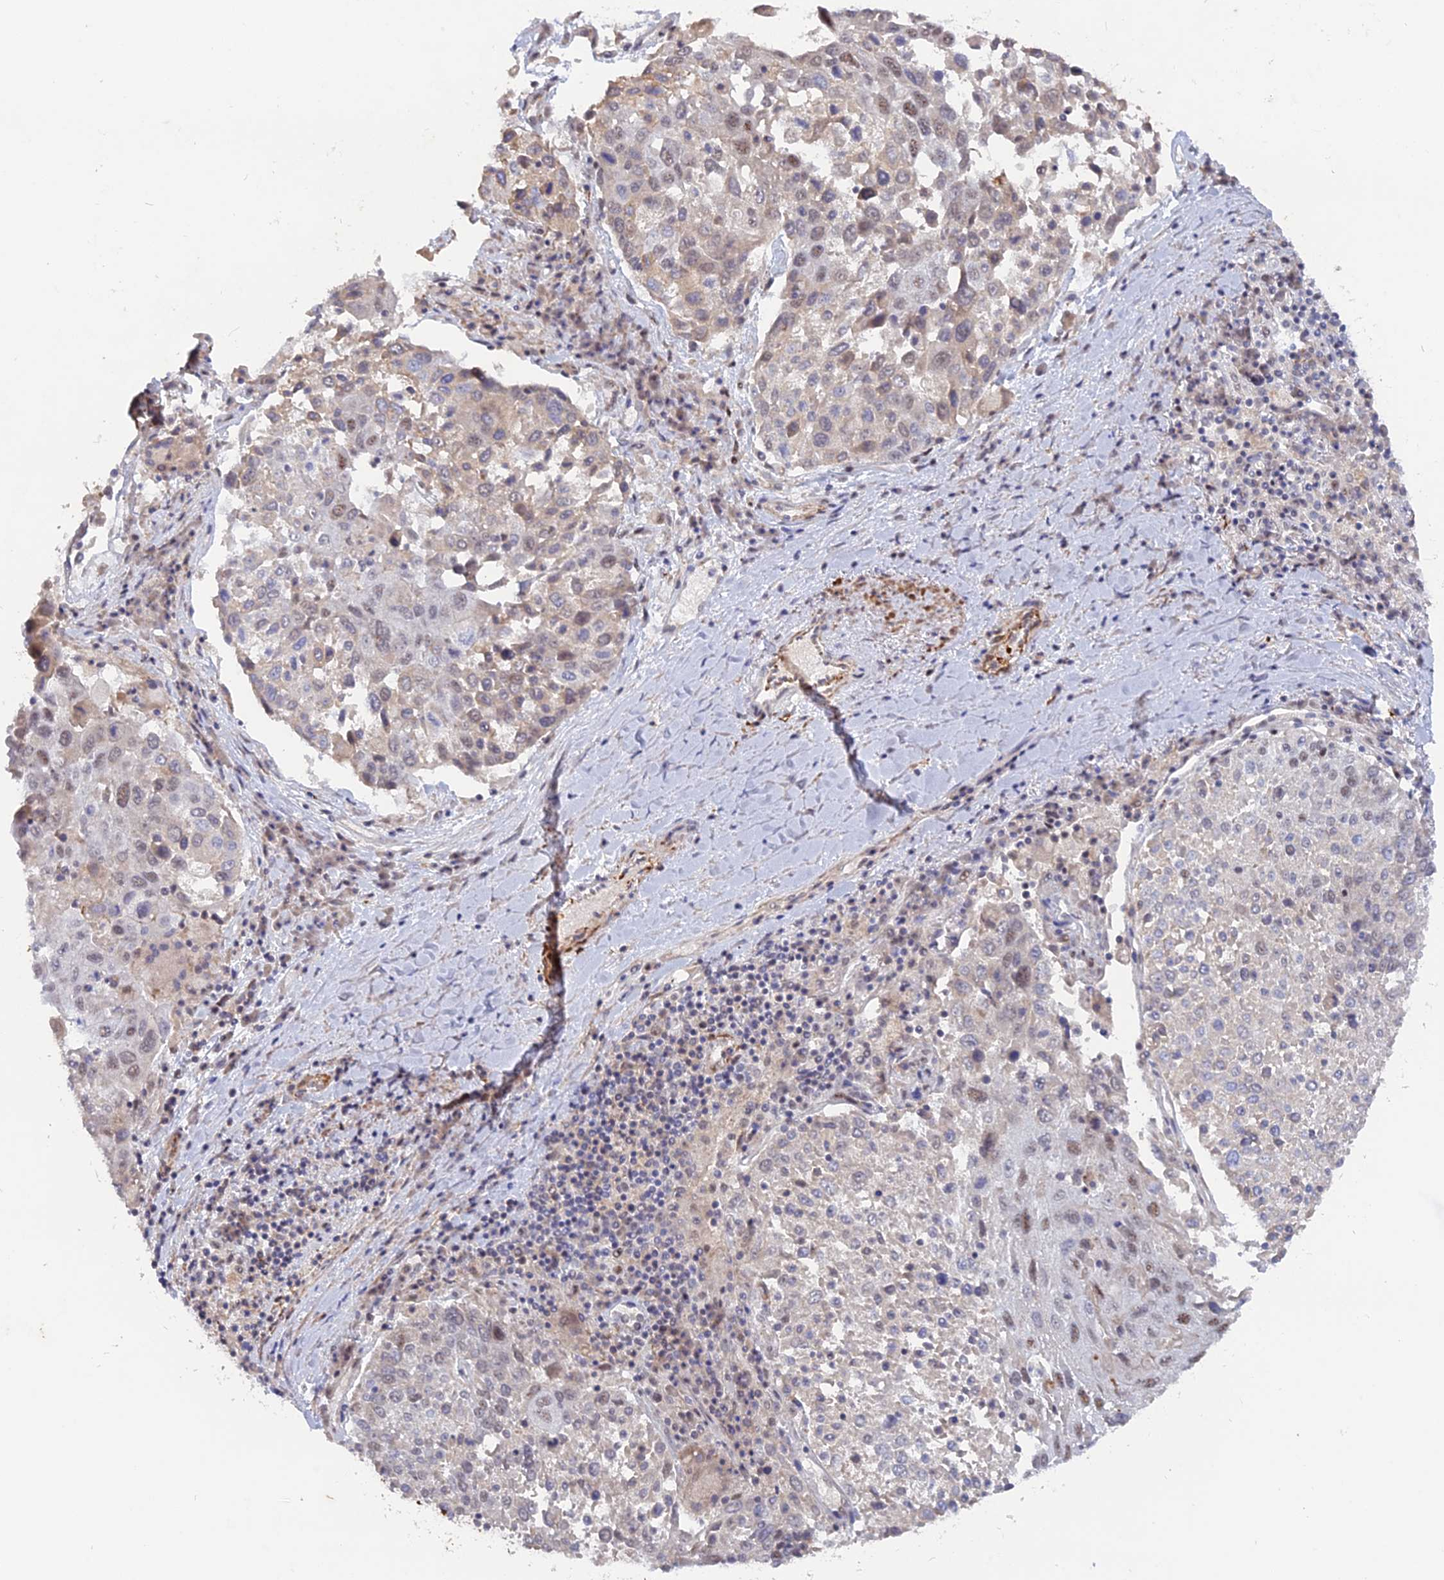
{"staining": {"intensity": "weak", "quantity": "25%-75%", "location": "nuclear"}, "tissue": "lung cancer", "cell_type": "Tumor cells", "image_type": "cancer", "snomed": [{"axis": "morphology", "description": "Squamous cell carcinoma, NOS"}, {"axis": "topography", "description": "Lung"}], "caption": "Weak nuclear staining for a protein is present in approximately 25%-75% of tumor cells of lung cancer (squamous cell carcinoma) using IHC.", "gene": "CCDC154", "patient": {"sex": "male", "age": 65}}